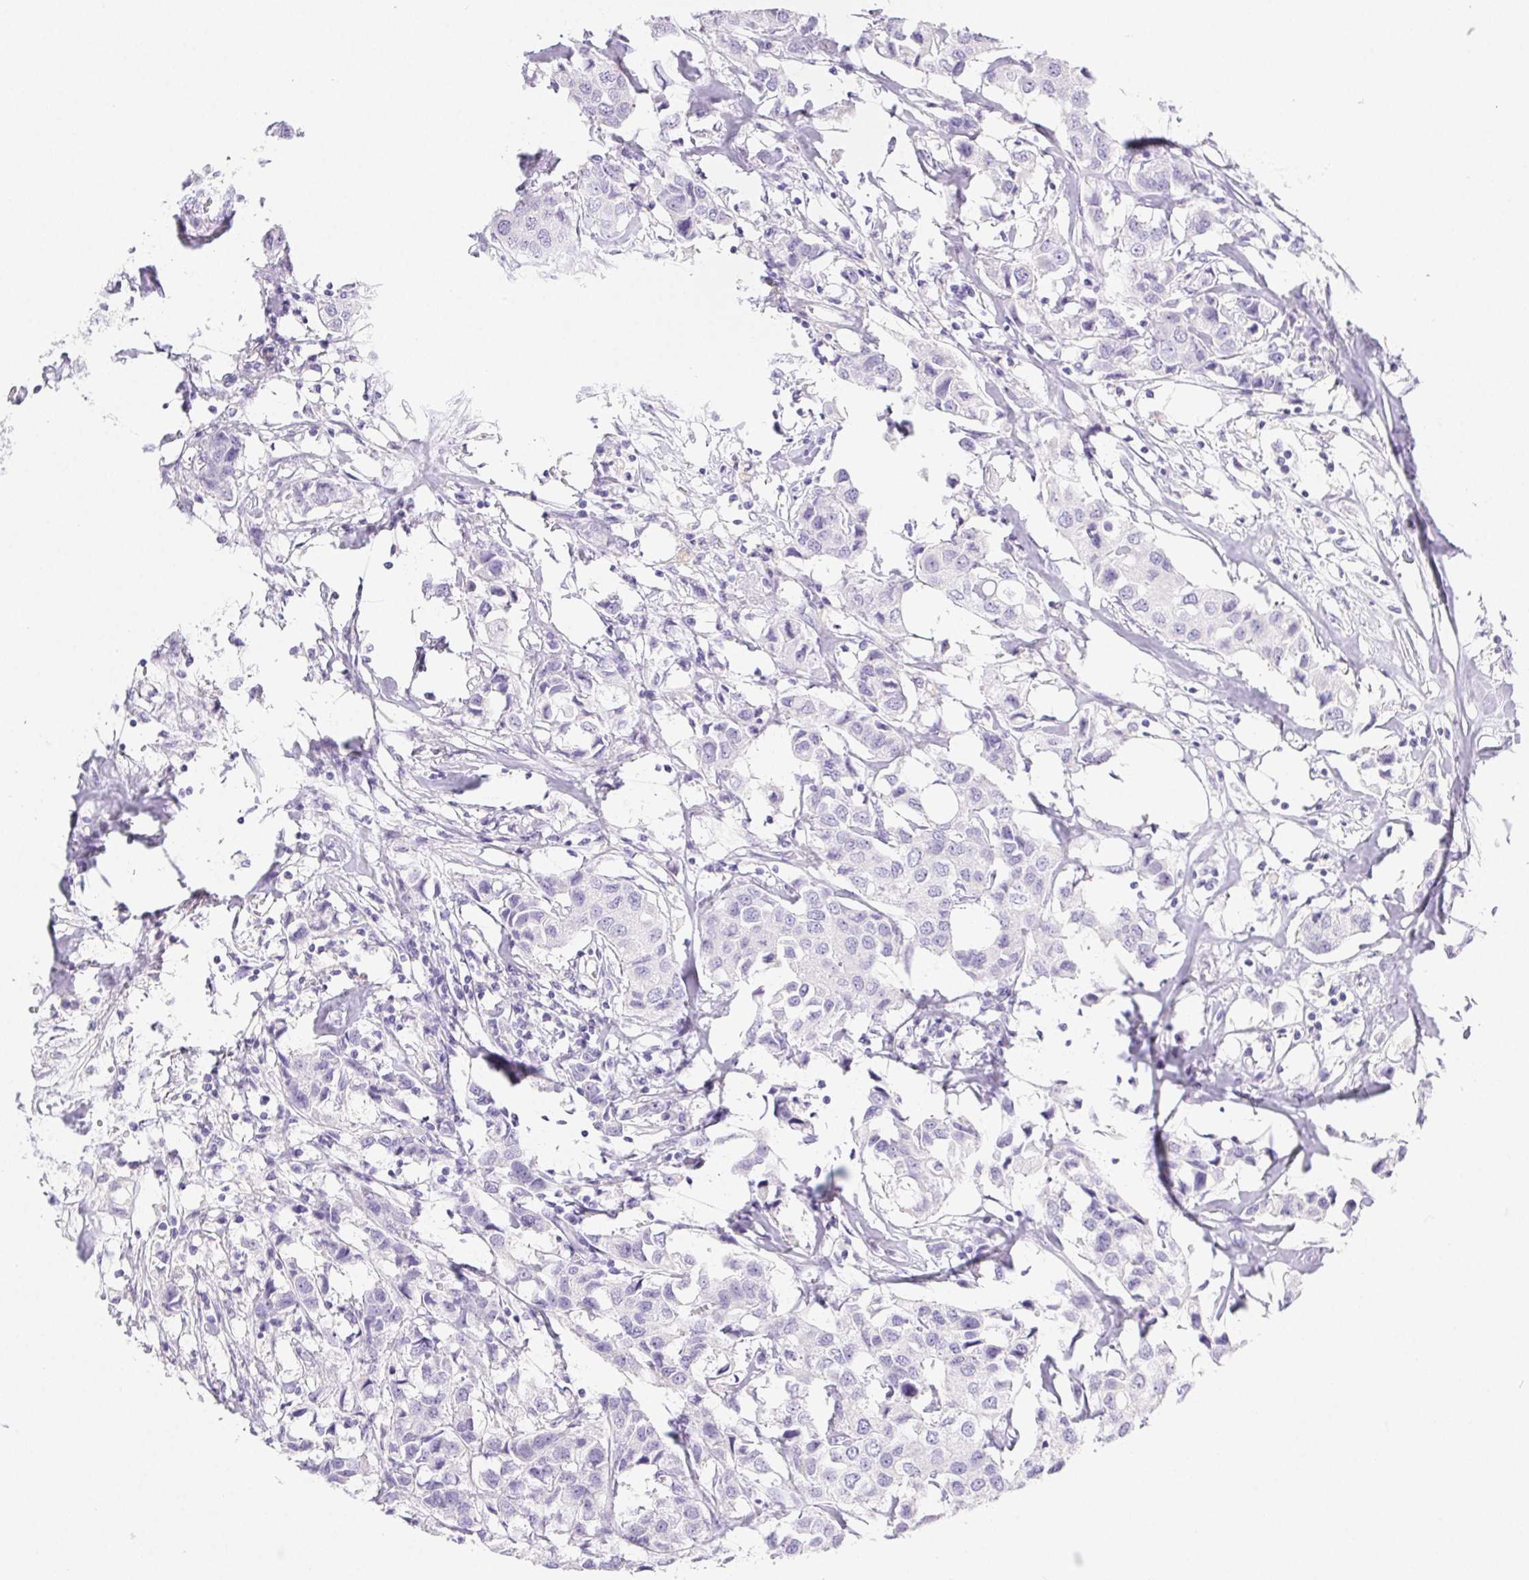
{"staining": {"intensity": "negative", "quantity": "none", "location": "none"}, "tissue": "breast cancer", "cell_type": "Tumor cells", "image_type": "cancer", "snomed": [{"axis": "morphology", "description": "Duct carcinoma"}, {"axis": "topography", "description": "Breast"}], "caption": "High magnification brightfield microscopy of breast infiltrating ductal carcinoma stained with DAB (brown) and counterstained with hematoxylin (blue): tumor cells show no significant positivity.", "gene": "PNLIP", "patient": {"sex": "female", "age": 80}}